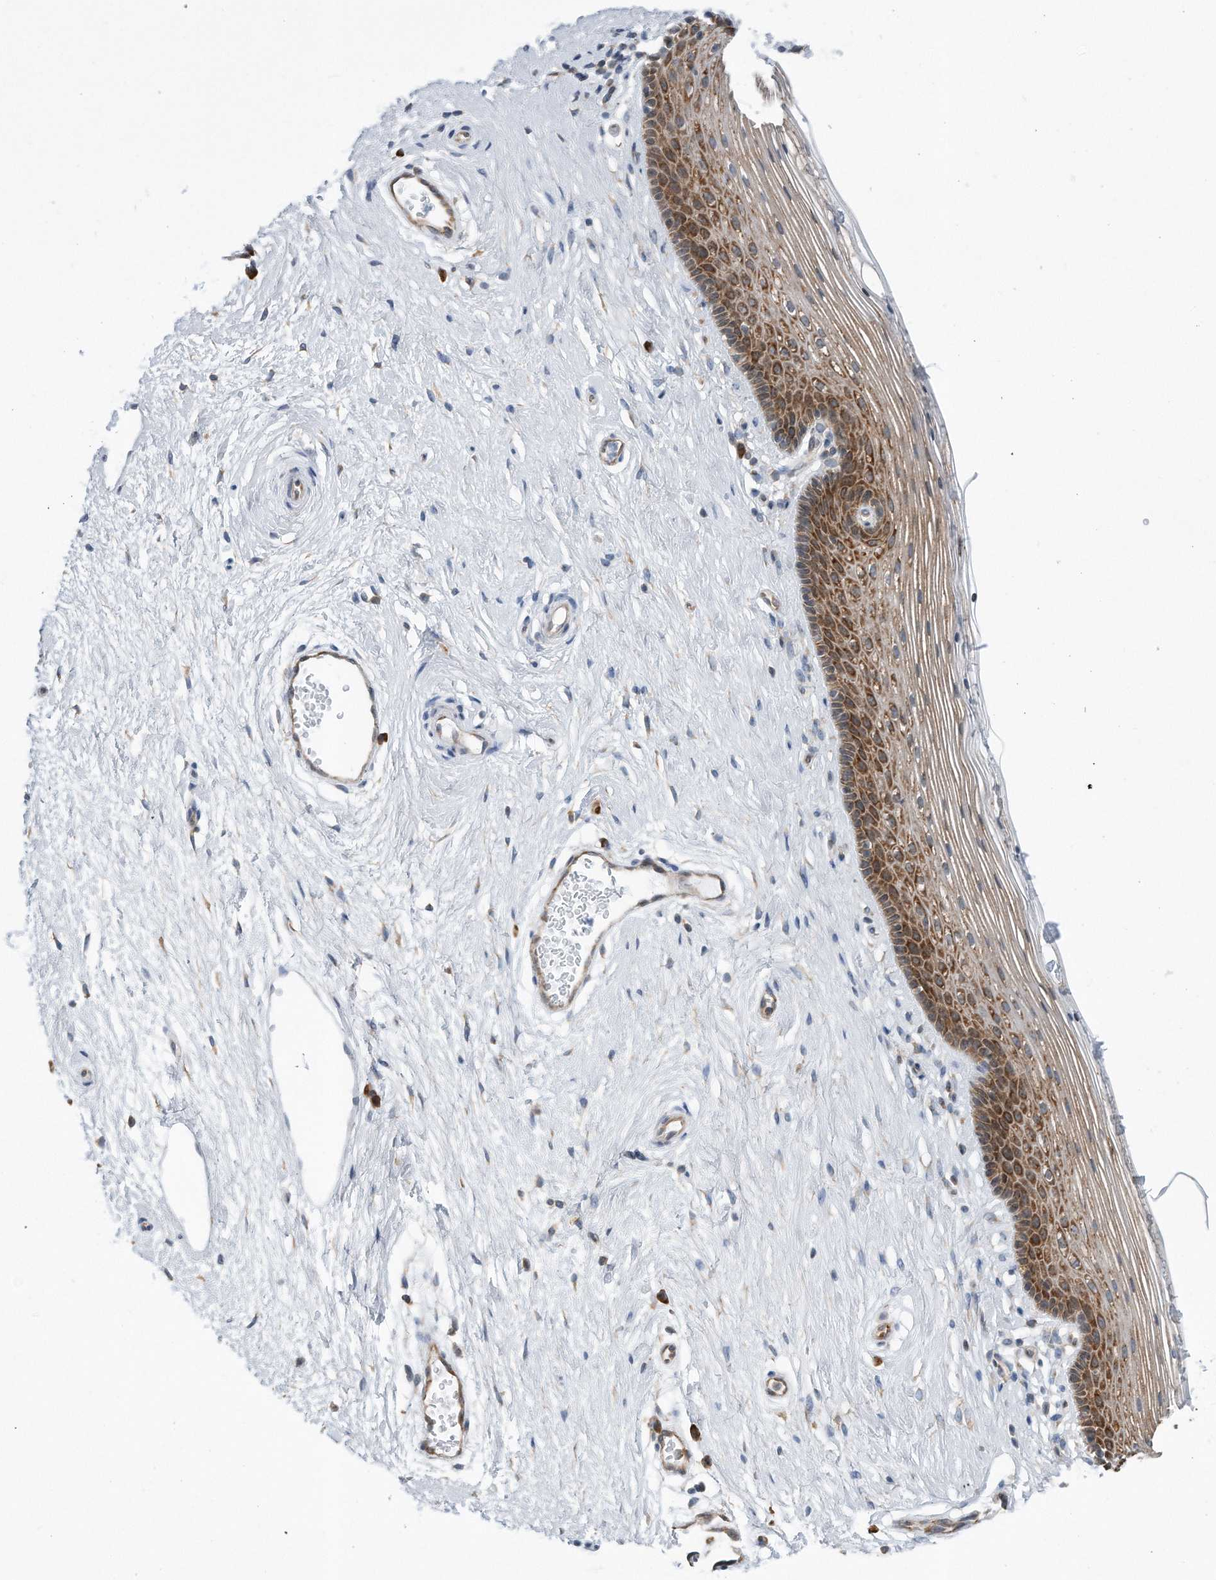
{"staining": {"intensity": "moderate", "quantity": "25%-75%", "location": "cytoplasmic/membranous"}, "tissue": "vagina", "cell_type": "Squamous epithelial cells", "image_type": "normal", "snomed": [{"axis": "morphology", "description": "Normal tissue, NOS"}, {"axis": "topography", "description": "Vagina"}], "caption": "The micrograph displays immunohistochemical staining of normal vagina. There is moderate cytoplasmic/membranous staining is identified in approximately 25%-75% of squamous epithelial cells.", "gene": "RPL26L1", "patient": {"sex": "female", "age": 46}}